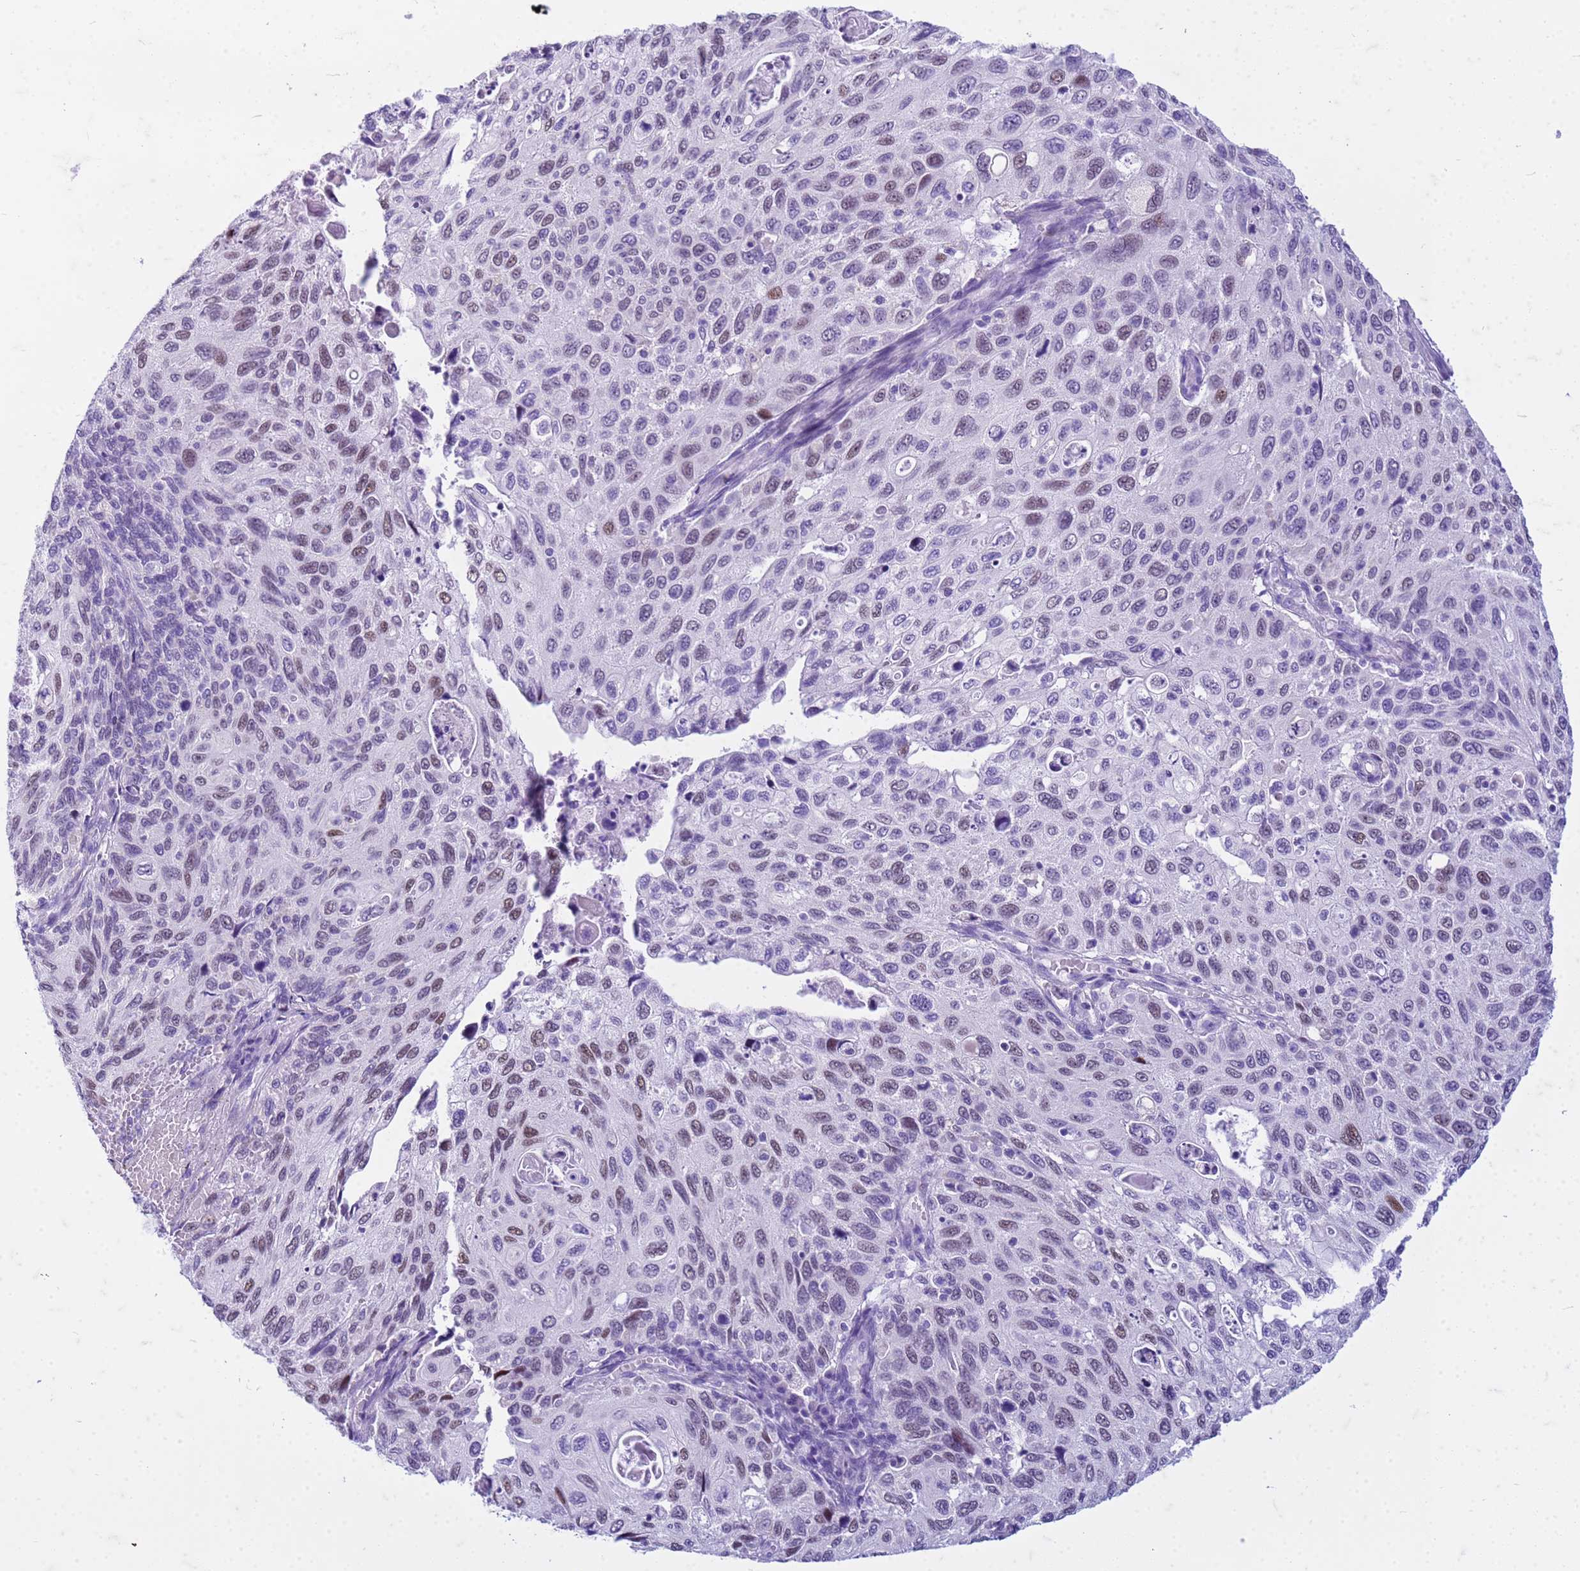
{"staining": {"intensity": "moderate", "quantity": "<25%", "location": "nuclear"}, "tissue": "cervical cancer", "cell_type": "Tumor cells", "image_type": "cancer", "snomed": [{"axis": "morphology", "description": "Squamous cell carcinoma, NOS"}, {"axis": "topography", "description": "Cervix"}], "caption": "Brown immunohistochemical staining in human cervical cancer reveals moderate nuclear staining in about <25% of tumor cells. (IHC, brightfield microscopy, high magnification).", "gene": "CFAP100", "patient": {"sex": "female", "age": 70}}